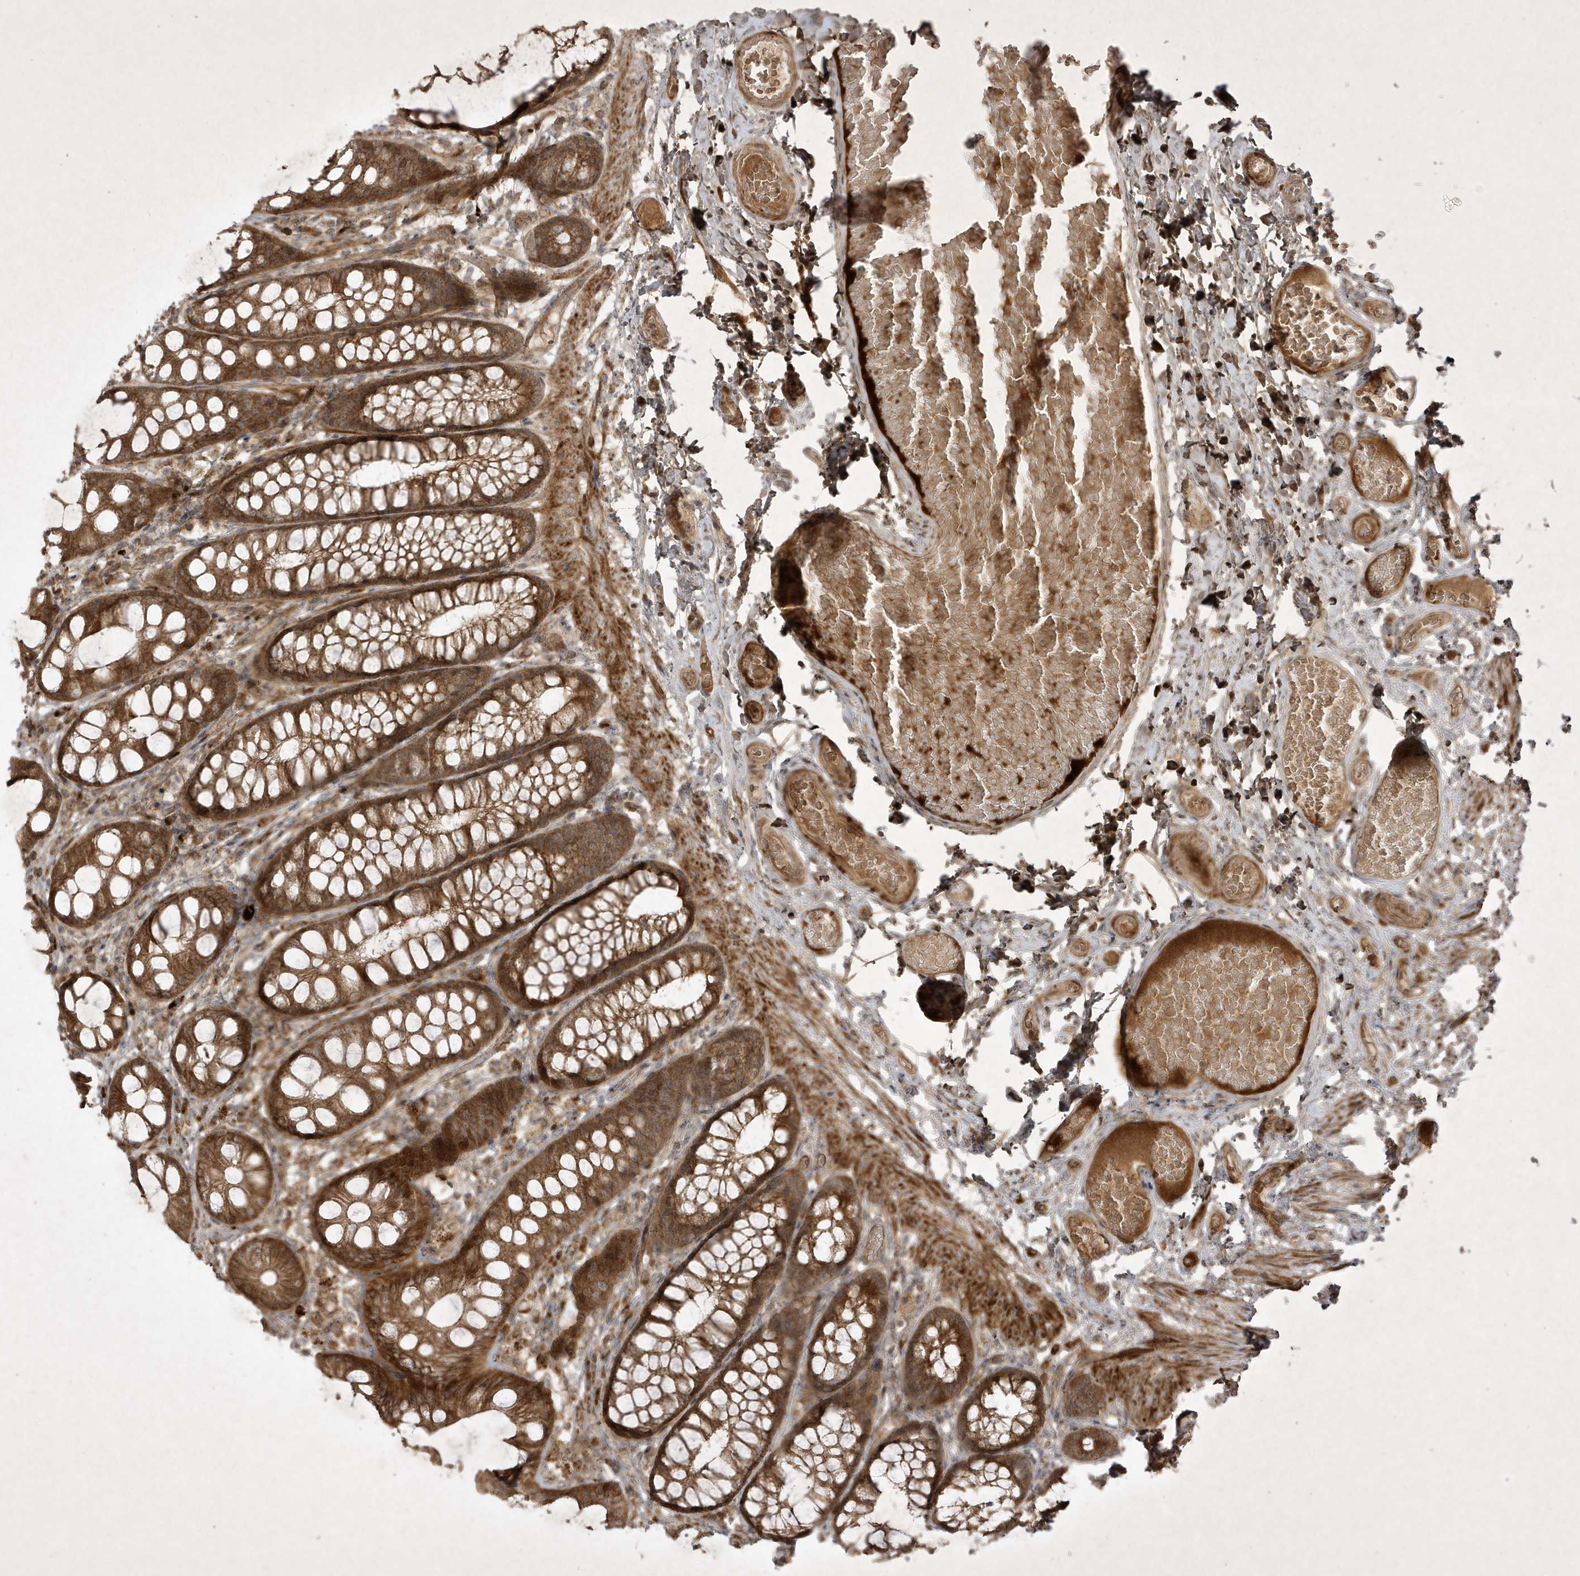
{"staining": {"intensity": "moderate", "quantity": ">75%", "location": "cytoplasmic/membranous"}, "tissue": "colon", "cell_type": "Endothelial cells", "image_type": "normal", "snomed": [{"axis": "morphology", "description": "Normal tissue, NOS"}, {"axis": "topography", "description": "Colon"}], "caption": "A high-resolution histopathology image shows immunohistochemistry (IHC) staining of unremarkable colon, which shows moderate cytoplasmic/membranous positivity in about >75% of endothelial cells. The staining was performed using DAB (3,3'-diaminobenzidine) to visualize the protein expression in brown, while the nuclei were stained in blue with hematoxylin (Magnification: 20x).", "gene": "FAM83C", "patient": {"sex": "male", "age": 47}}